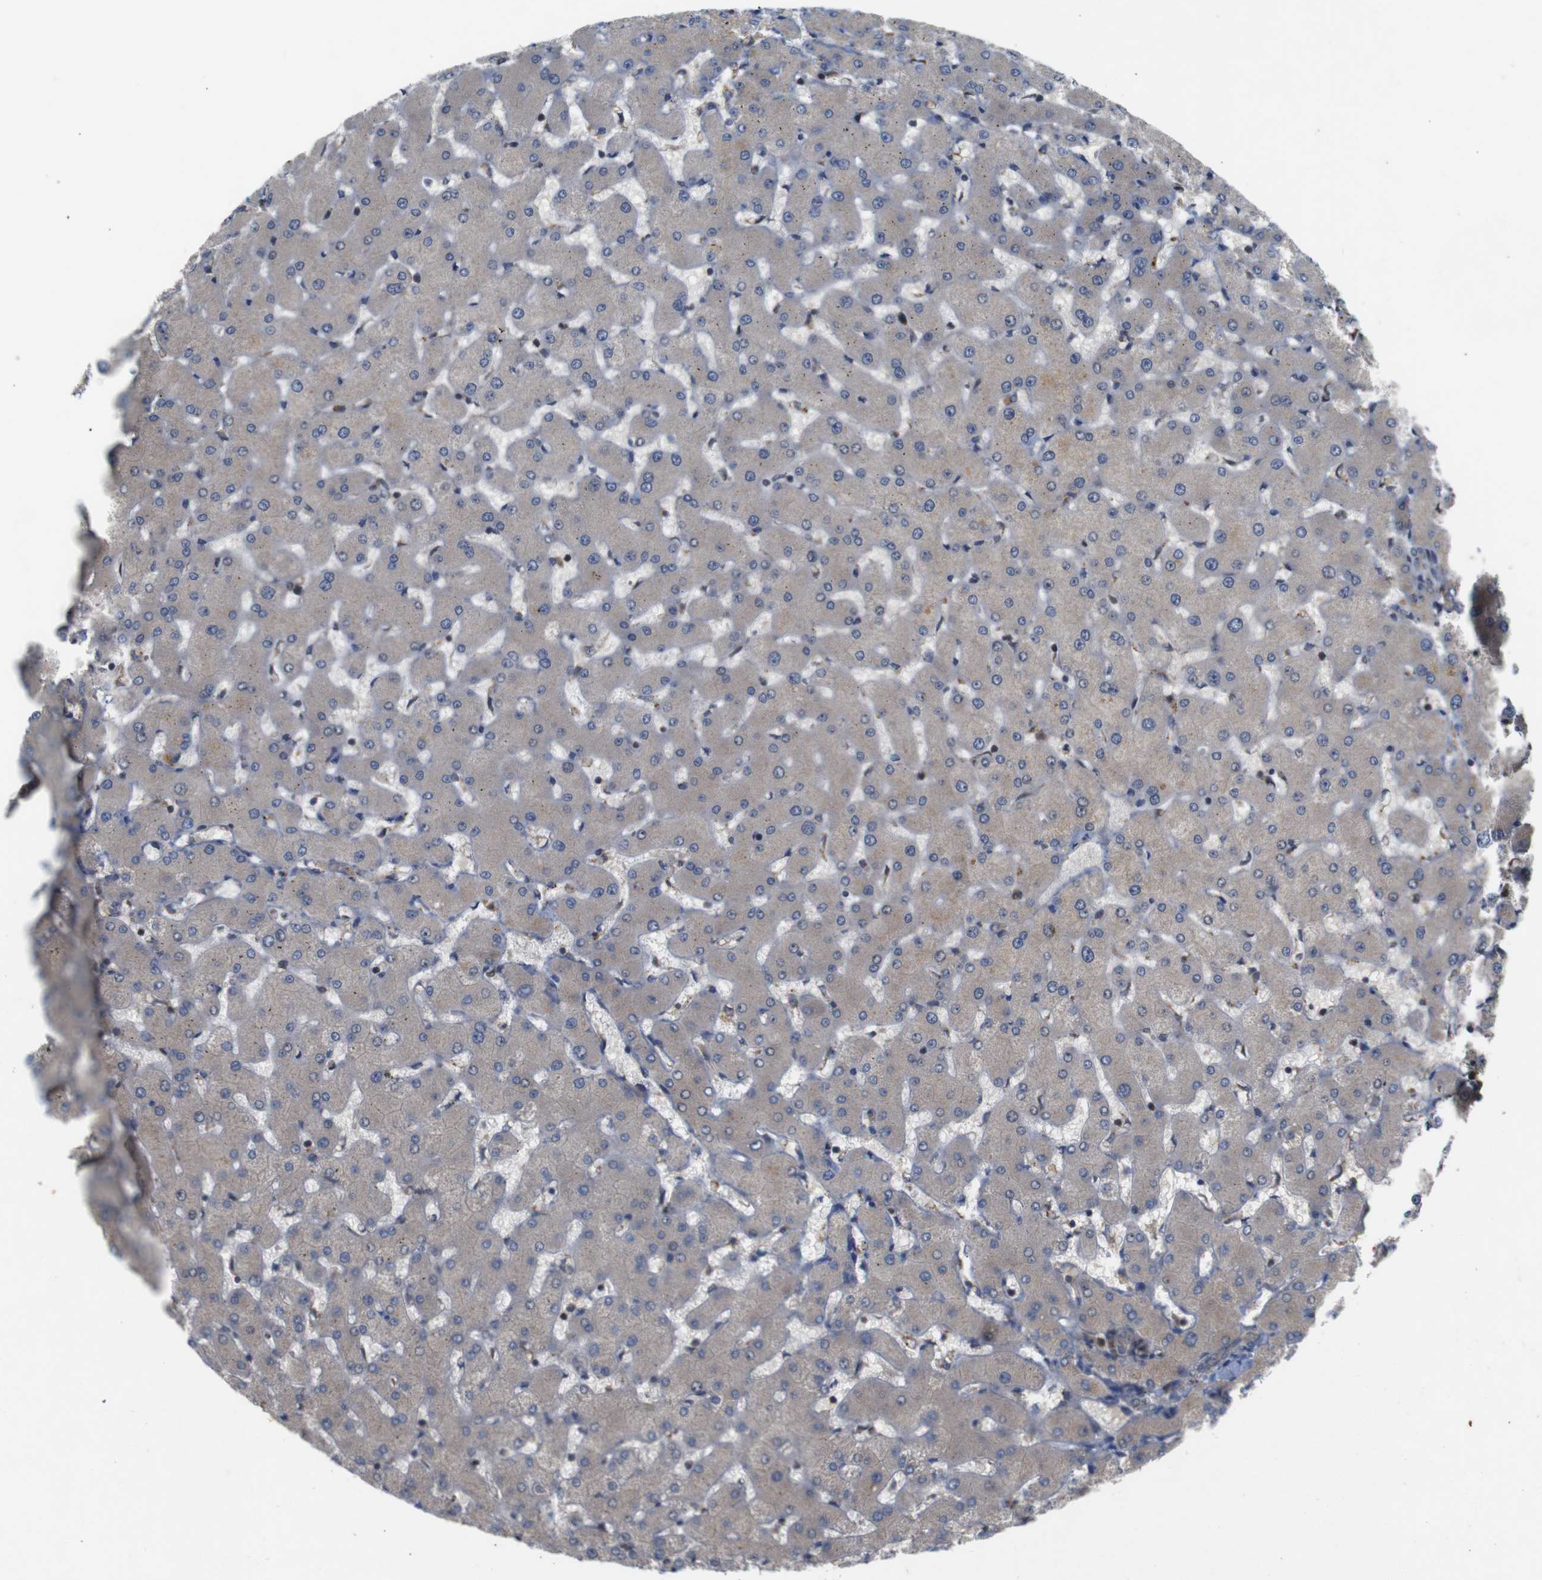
{"staining": {"intensity": "weak", "quantity": ">75%", "location": "cytoplasmic/membranous"}, "tissue": "liver", "cell_type": "Cholangiocytes", "image_type": "normal", "snomed": [{"axis": "morphology", "description": "Normal tissue, NOS"}, {"axis": "topography", "description": "Liver"}], "caption": "Immunohistochemical staining of normal human liver demonstrates weak cytoplasmic/membranous protein staining in about >75% of cholangiocytes. (brown staining indicates protein expression, while blue staining denotes nuclei).", "gene": "PTPN1", "patient": {"sex": "female", "age": 63}}